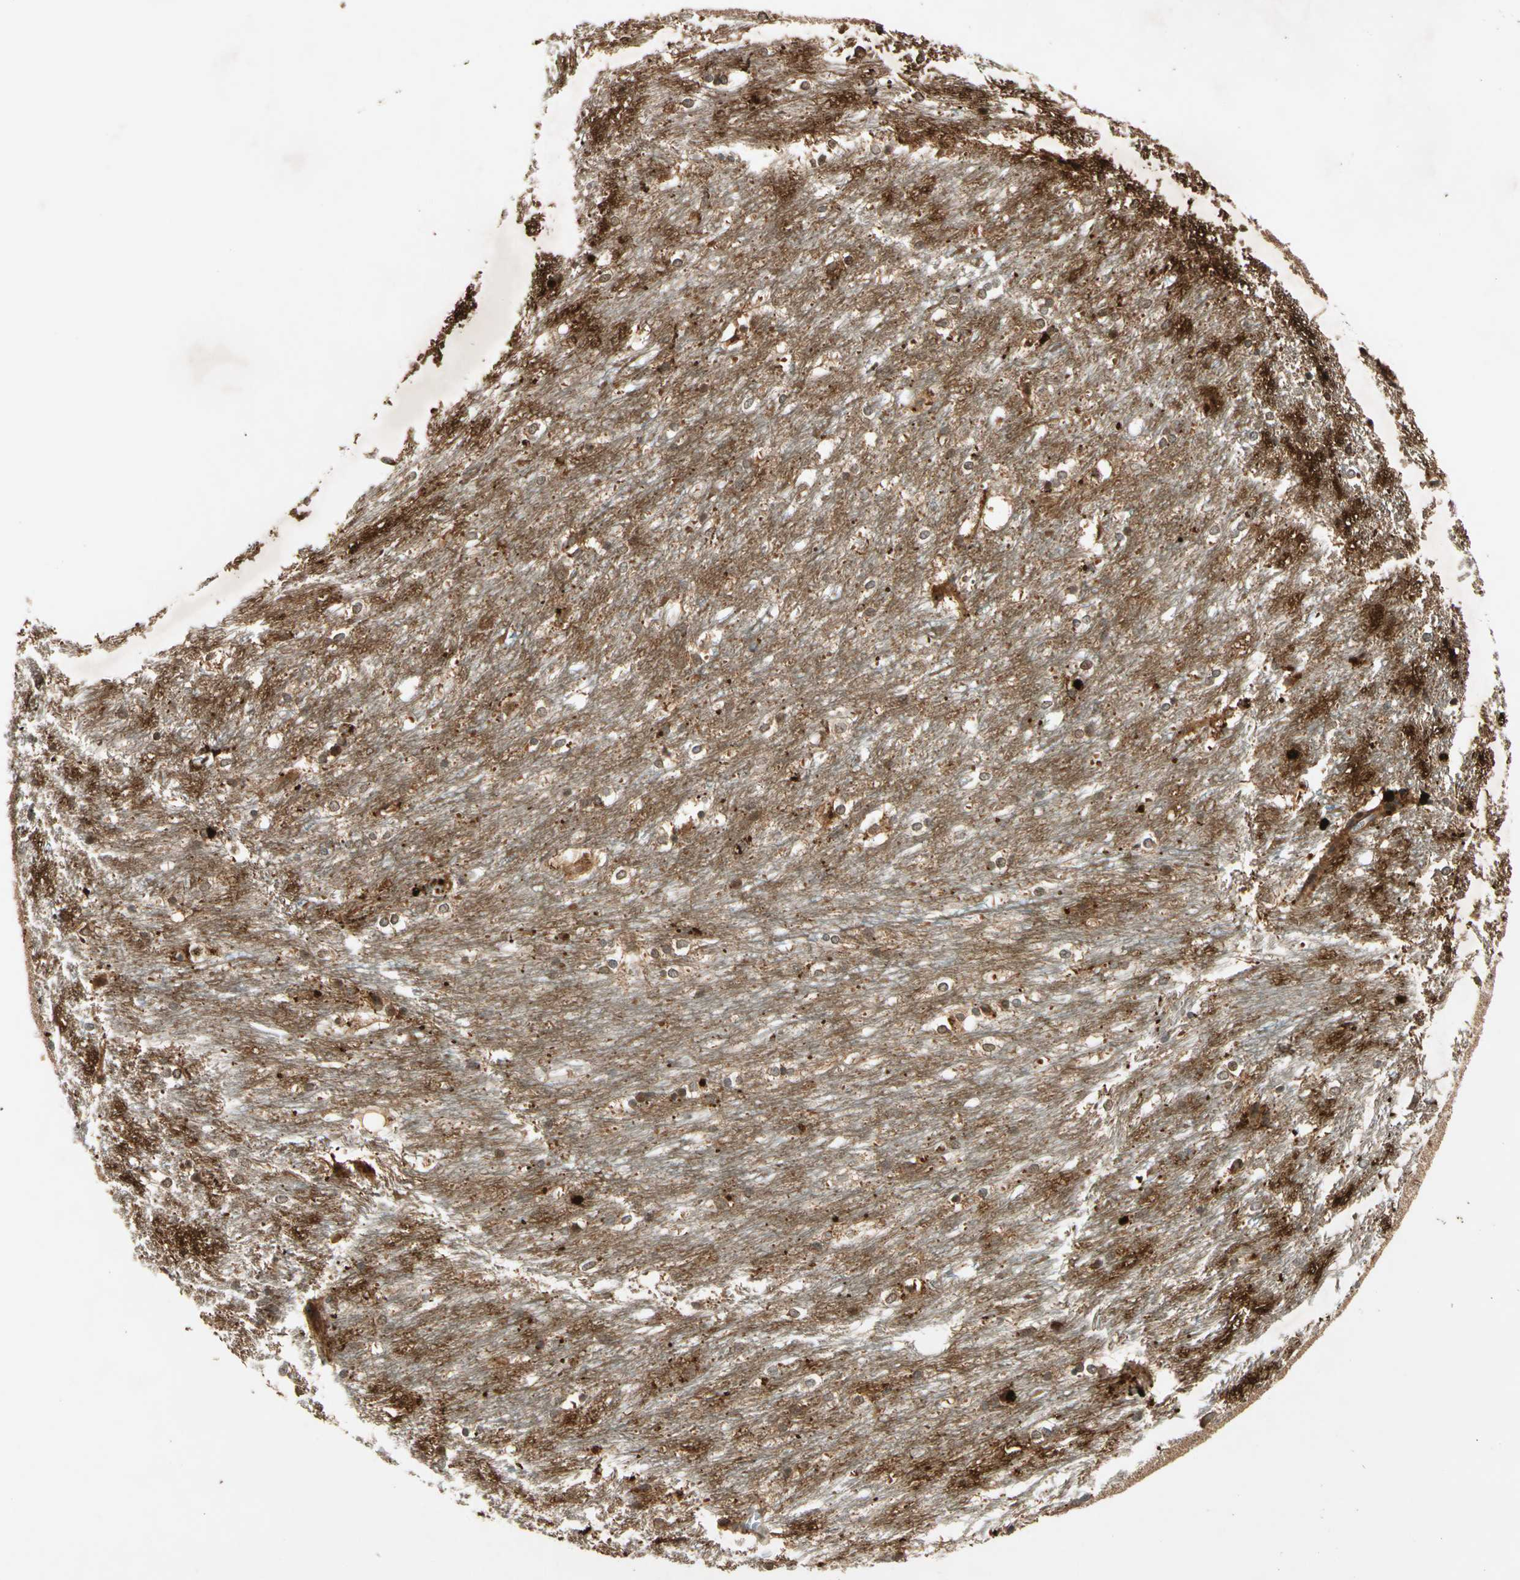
{"staining": {"intensity": "moderate", "quantity": "25%-75%", "location": "cytoplasmic/membranous"}, "tissue": "caudate", "cell_type": "Glial cells", "image_type": "normal", "snomed": [{"axis": "morphology", "description": "Normal tissue, NOS"}, {"axis": "topography", "description": "Lateral ventricle wall"}], "caption": "Caudate stained for a protein (brown) displays moderate cytoplasmic/membranous positive positivity in about 25%-75% of glial cells.", "gene": "ROCK2", "patient": {"sex": "female", "age": 19}}